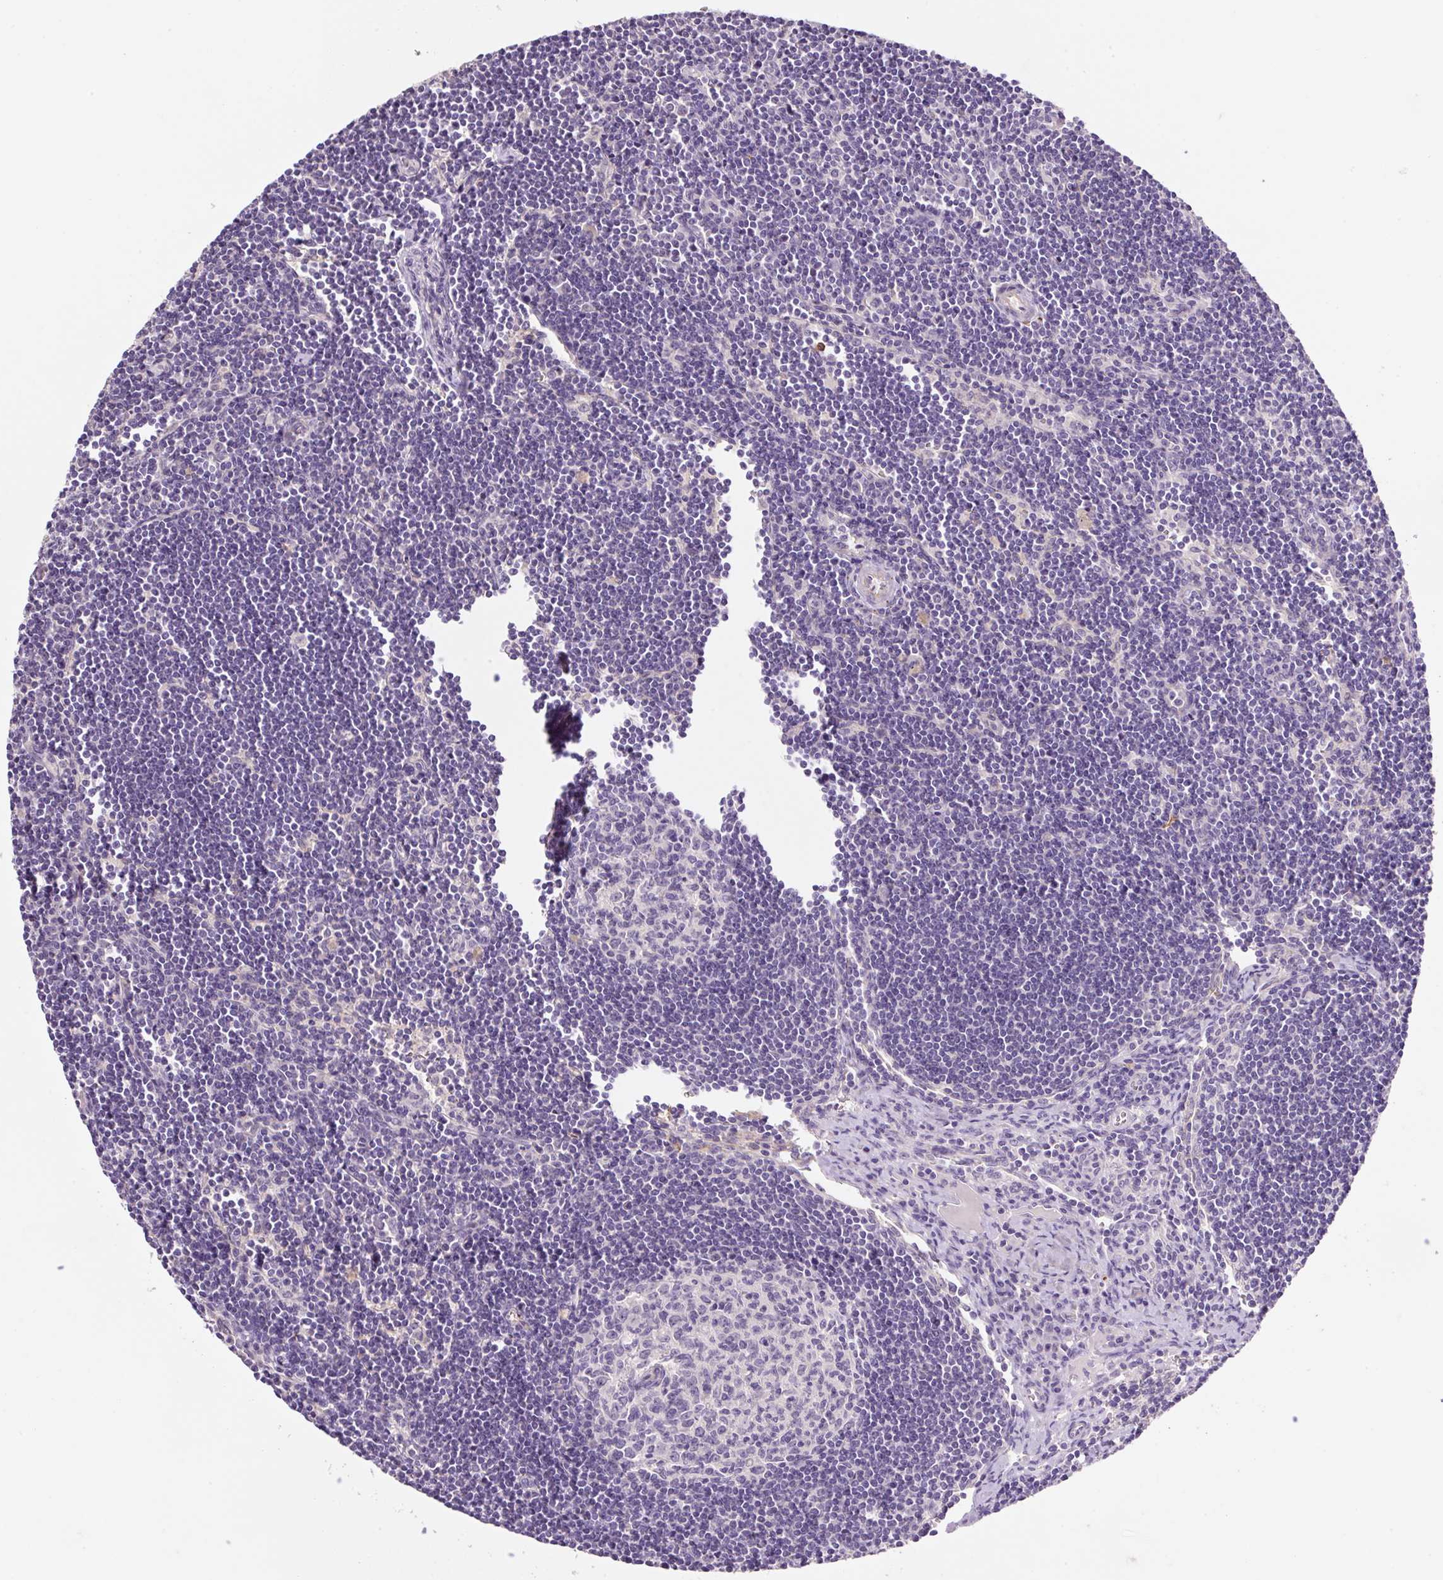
{"staining": {"intensity": "negative", "quantity": "none", "location": "none"}, "tissue": "lymph node", "cell_type": "Germinal center cells", "image_type": "normal", "snomed": [{"axis": "morphology", "description": "Normal tissue, NOS"}, {"axis": "topography", "description": "Lymph node"}], "caption": "High magnification brightfield microscopy of normal lymph node stained with DAB (brown) and counterstained with hematoxylin (blue): germinal center cells show no significant staining. (Stains: DAB immunohistochemistry (IHC) with hematoxylin counter stain, Microscopy: brightfield microscopy at high magnification).", "gene": "SYP", "patient": {"sex": "female", "age": 29}}